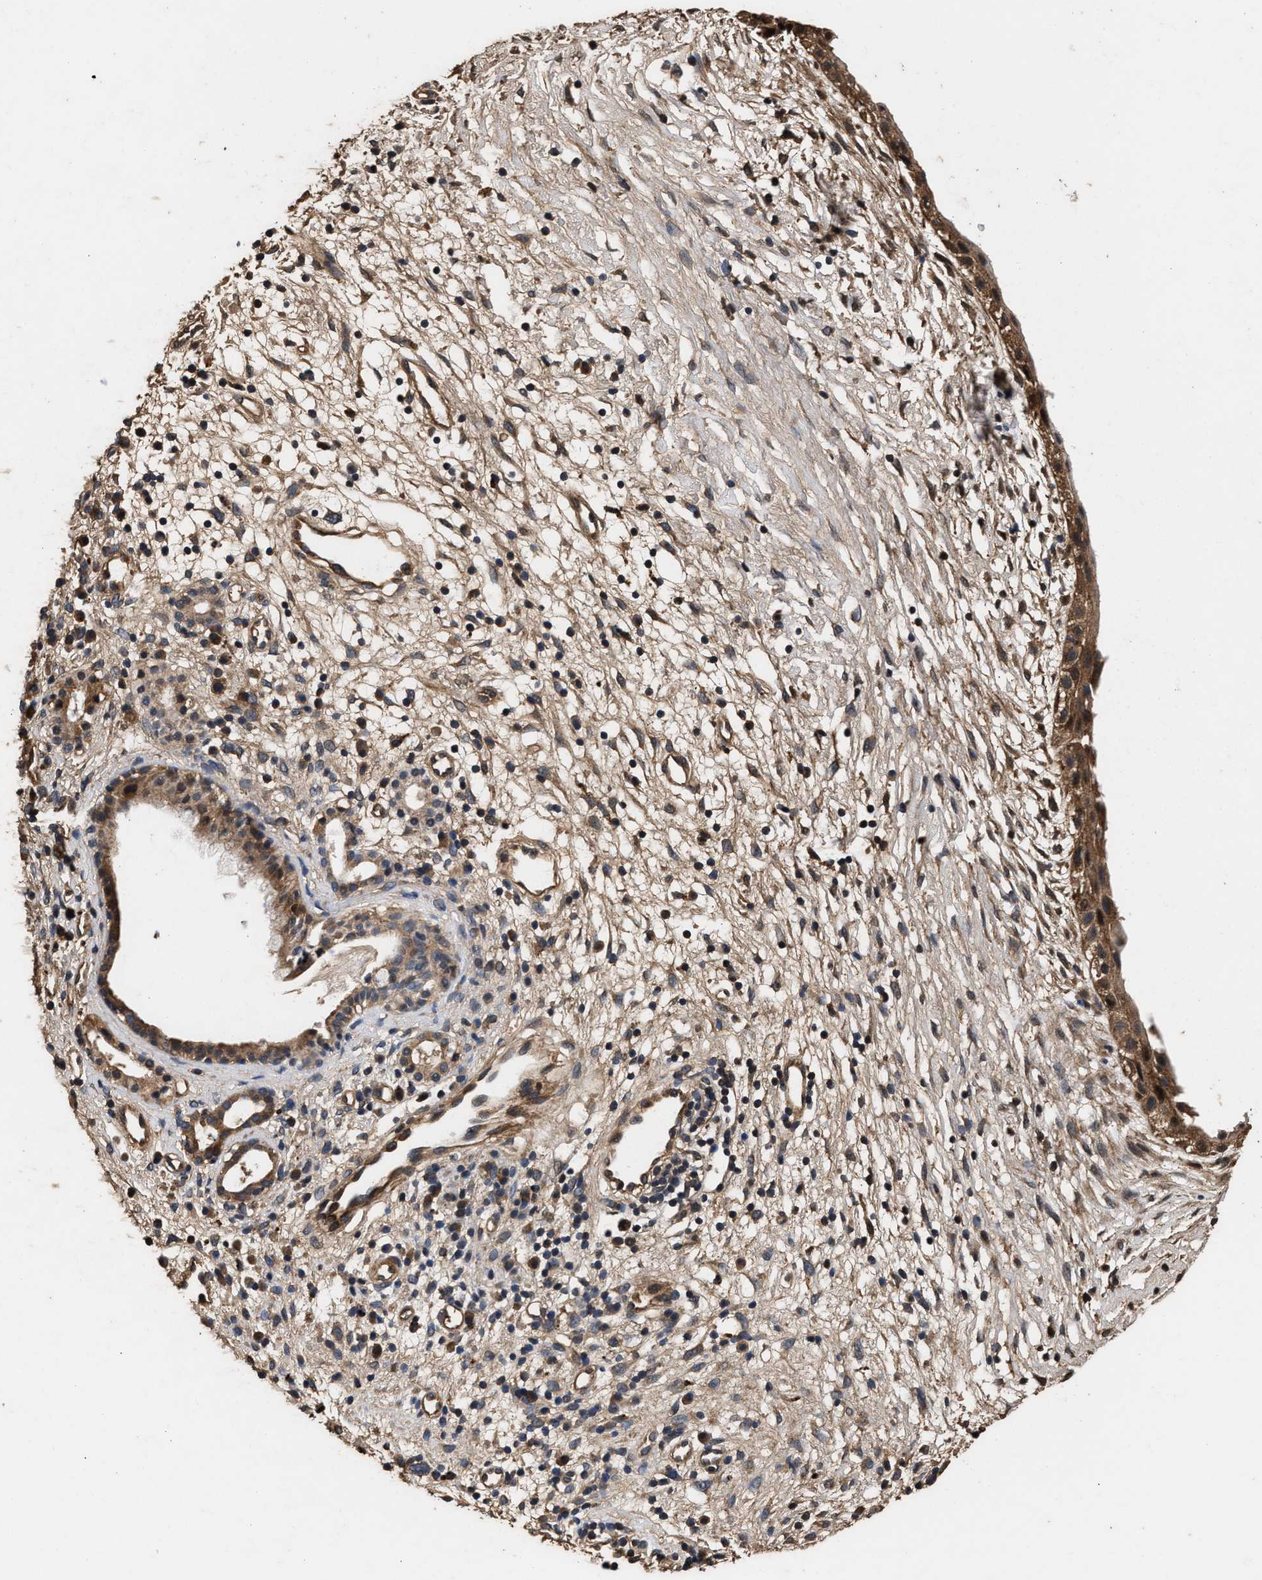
{"staining": {"intensity": "moderate", "quantity": ">75%", "location": "cytoplasmic/membranous"}, "tissue": "nasopharynx", "cell_type": "Respiratory epithelial cells", "image_type": "normal", "snomed": [{"axis": "morphology", "description": "Normal tissue, NOS"}, {"axis": "topography", "description": "Nasopharynx"}], "caption": "Moderate cytoplasmic/membranous positivity for a protein is identified in approximately >75% of respiratory epithelial cells of normal nasopharynx using immunohistochemistry (IHC).", "gene": "ENSG00000286112", "patient": {"sex": "male", "age": 22}}